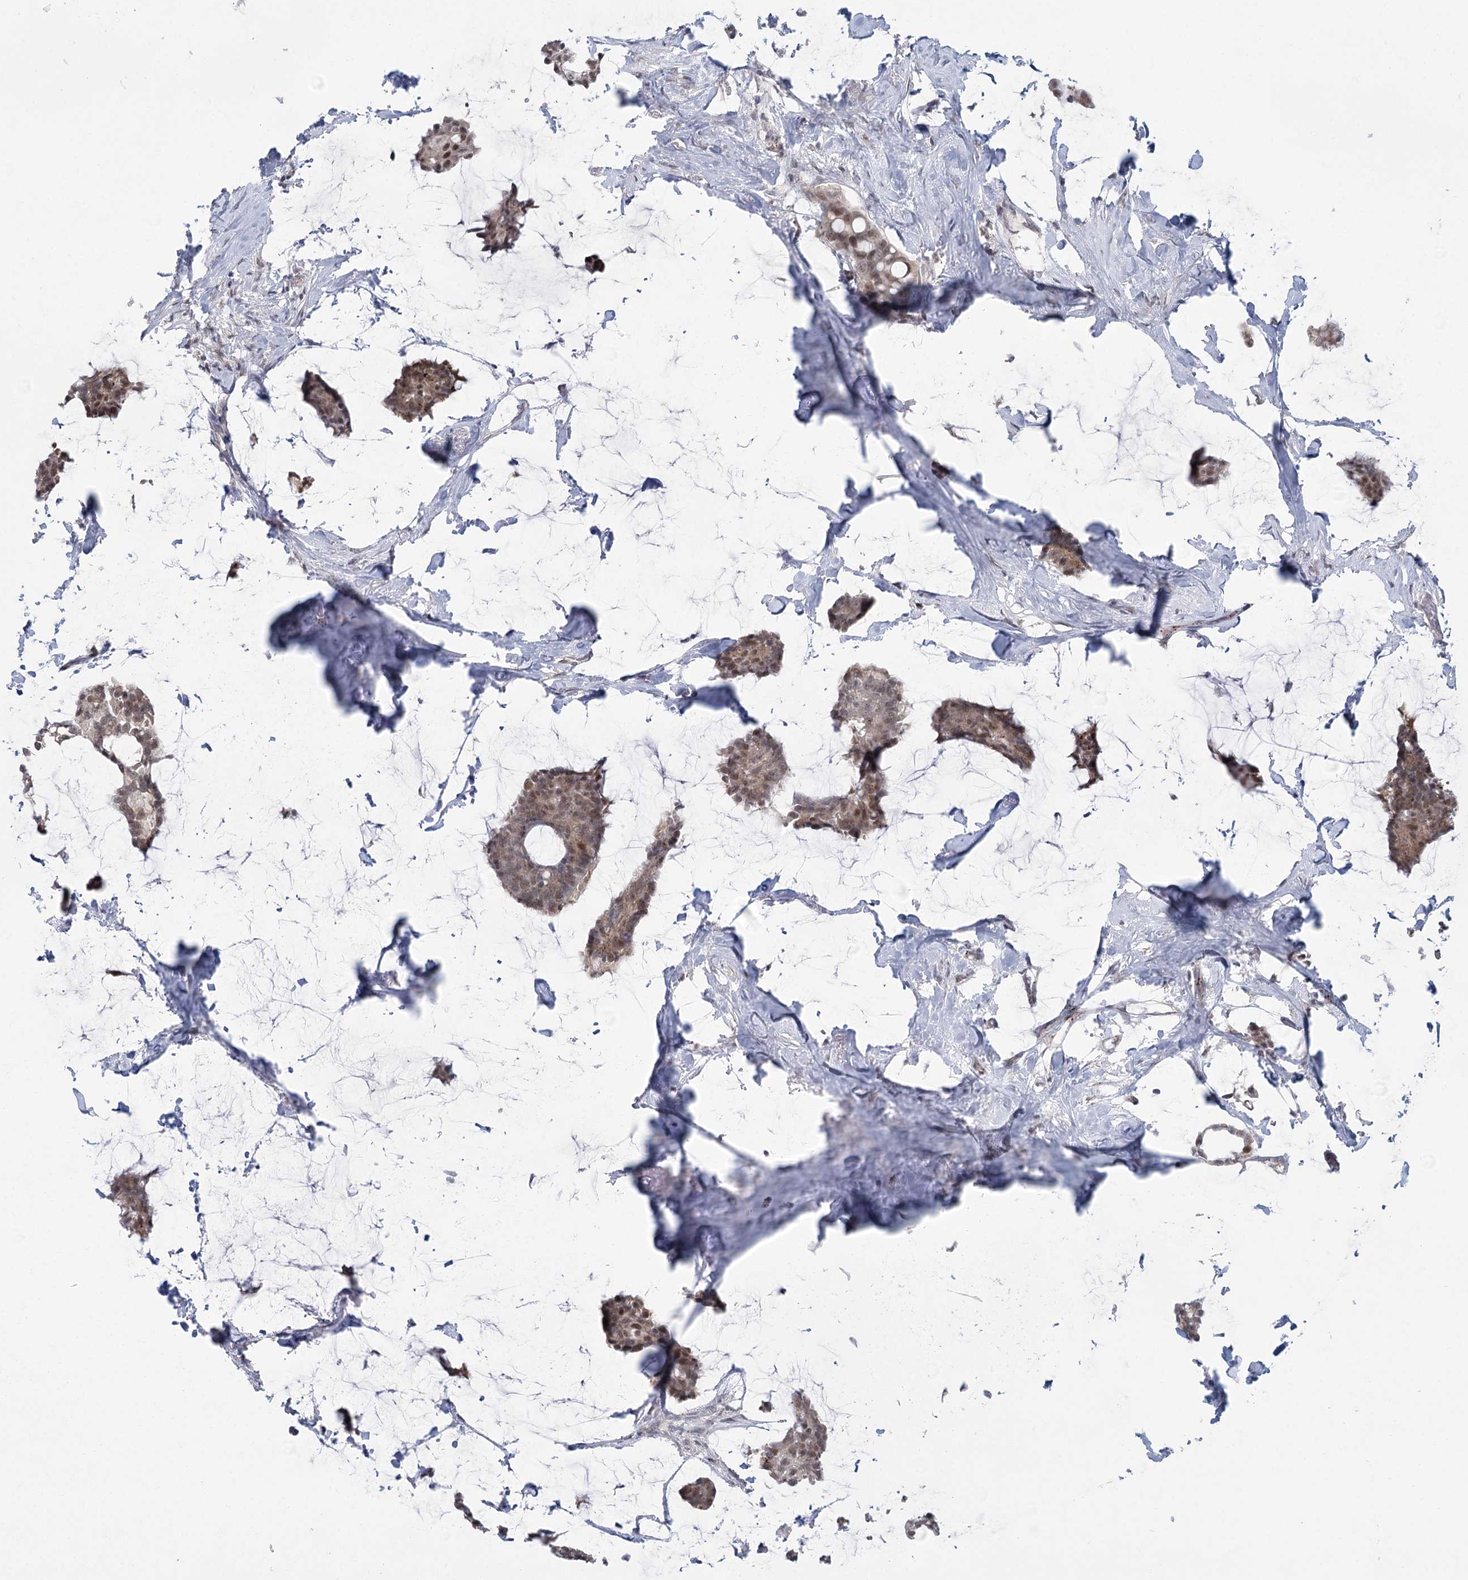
{"staining": {"intensity": "moderate", "quantity": ">75%", "location": "cytoplasmic/membranous,nuclear"}, "tissue": "breast cancer", "cell_type": "Tumor cells", "image_type": "cancer", "snomed": [{"axis": "morphology", "description": "Duct carcinoma"}, {"axis": "topography", "description": "Breast"}], "caption": "Immunohistochemical staining of breast cancer (intraductal carcinoma) demonstrates medium levels of moderate cytoplasmic/membranous and nuclear staining in approximately >75% of tumor cells.", "gene": "CIB4", "patient": {"sex": "female", "age": 93}}